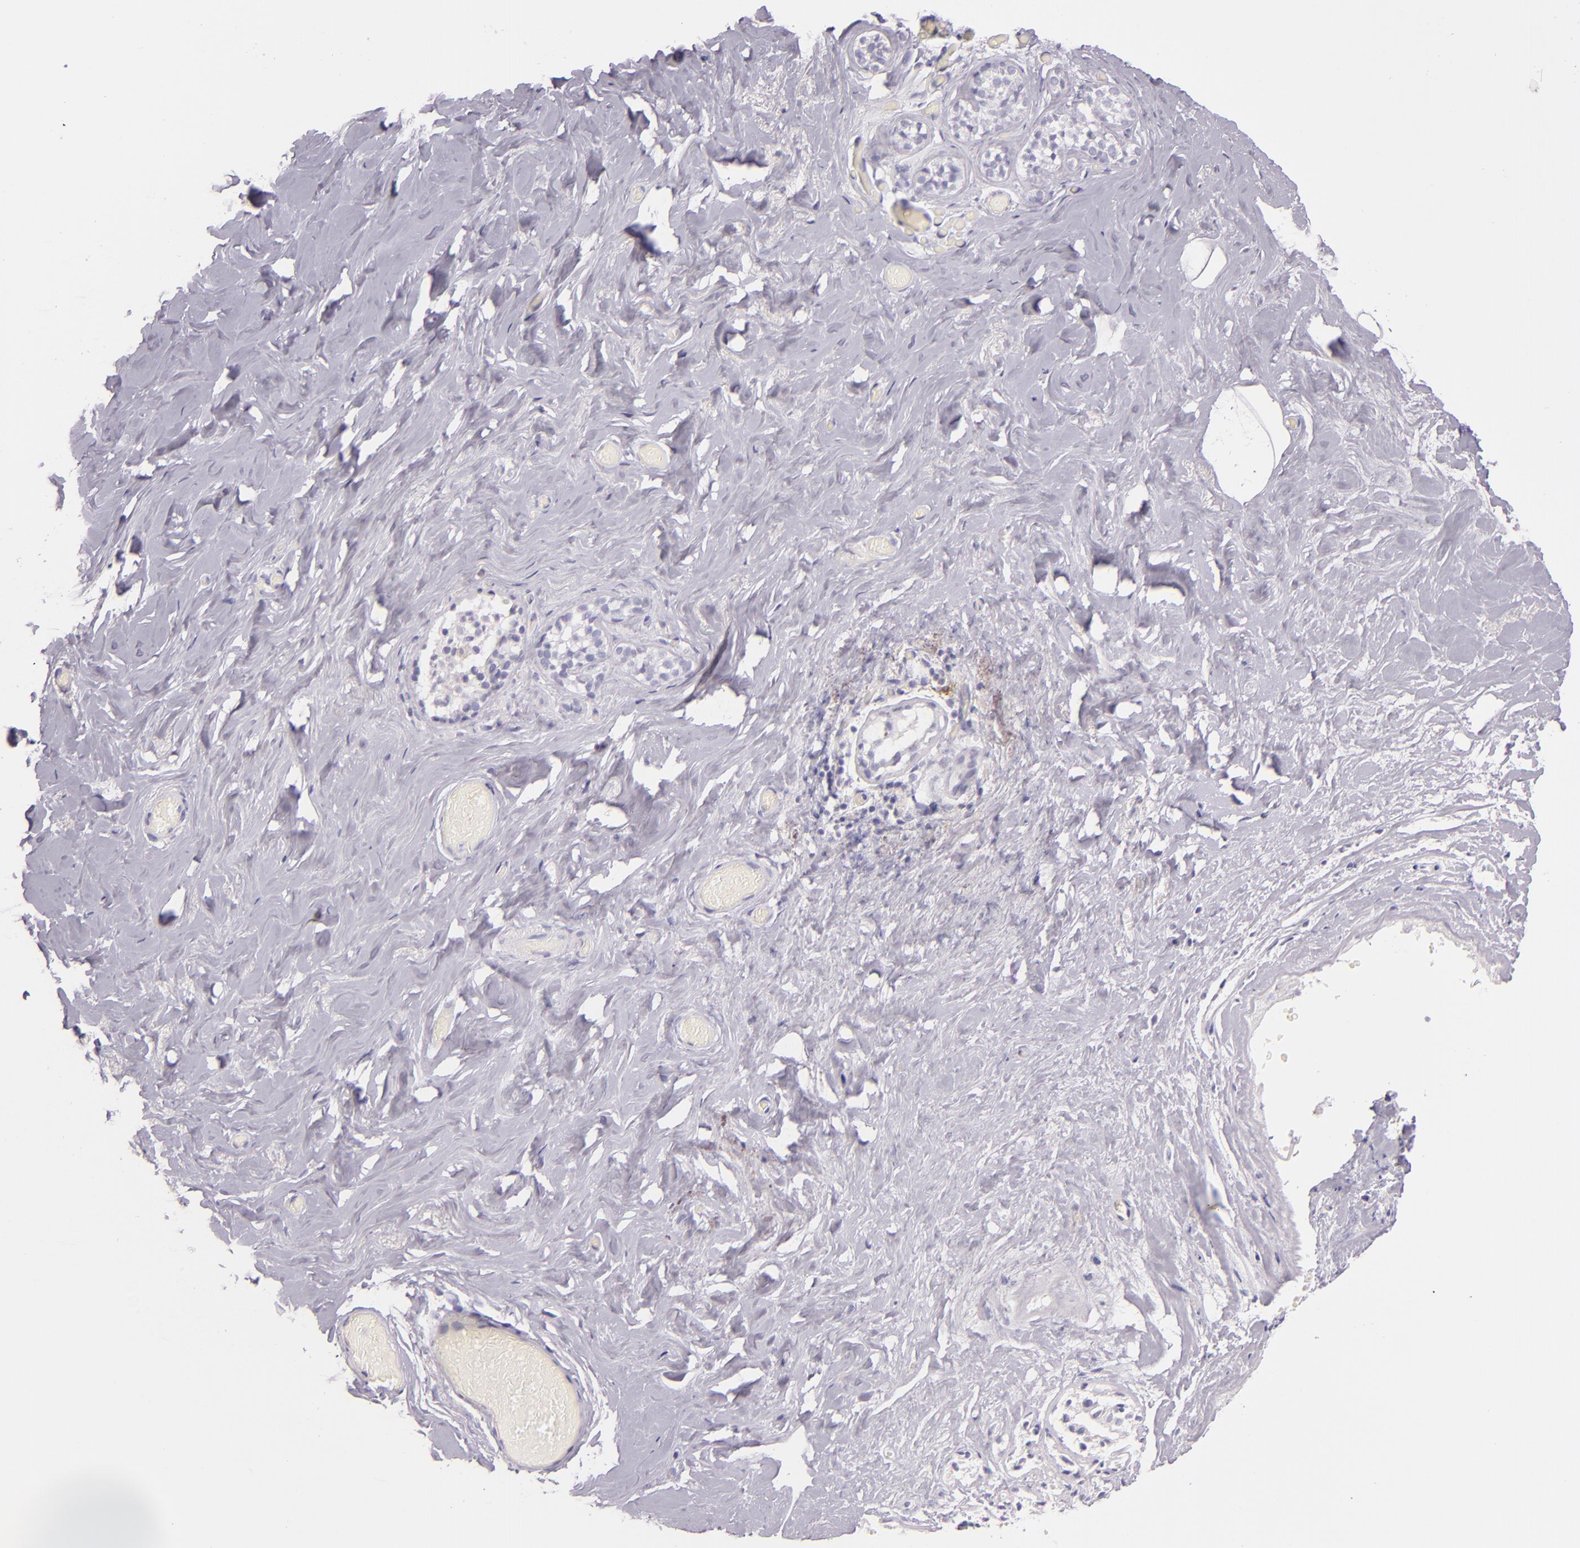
{"staining": {"intensity": "negative", "quantity": "none", "location": "none"}, "tissue": "breast", "cell_type": "Adipocytes", "image_type": "normal", "snomed": [{"axis": "morphology", "description": "Normal tissue, NOS"}, {"axis": "topography", "description": "Breast"}], "caption": "Adipocytes show no significant protein expression in normal breast. (Stains: DAB (3,3'-diaminobenzidine) immunohistochemistry (IHC) with hematoxylin counter stain, Microscopy: brightfield microscopy at high magnification).", "gene": "ICAM1", "patient": {"sex": "female", "age": 75}}